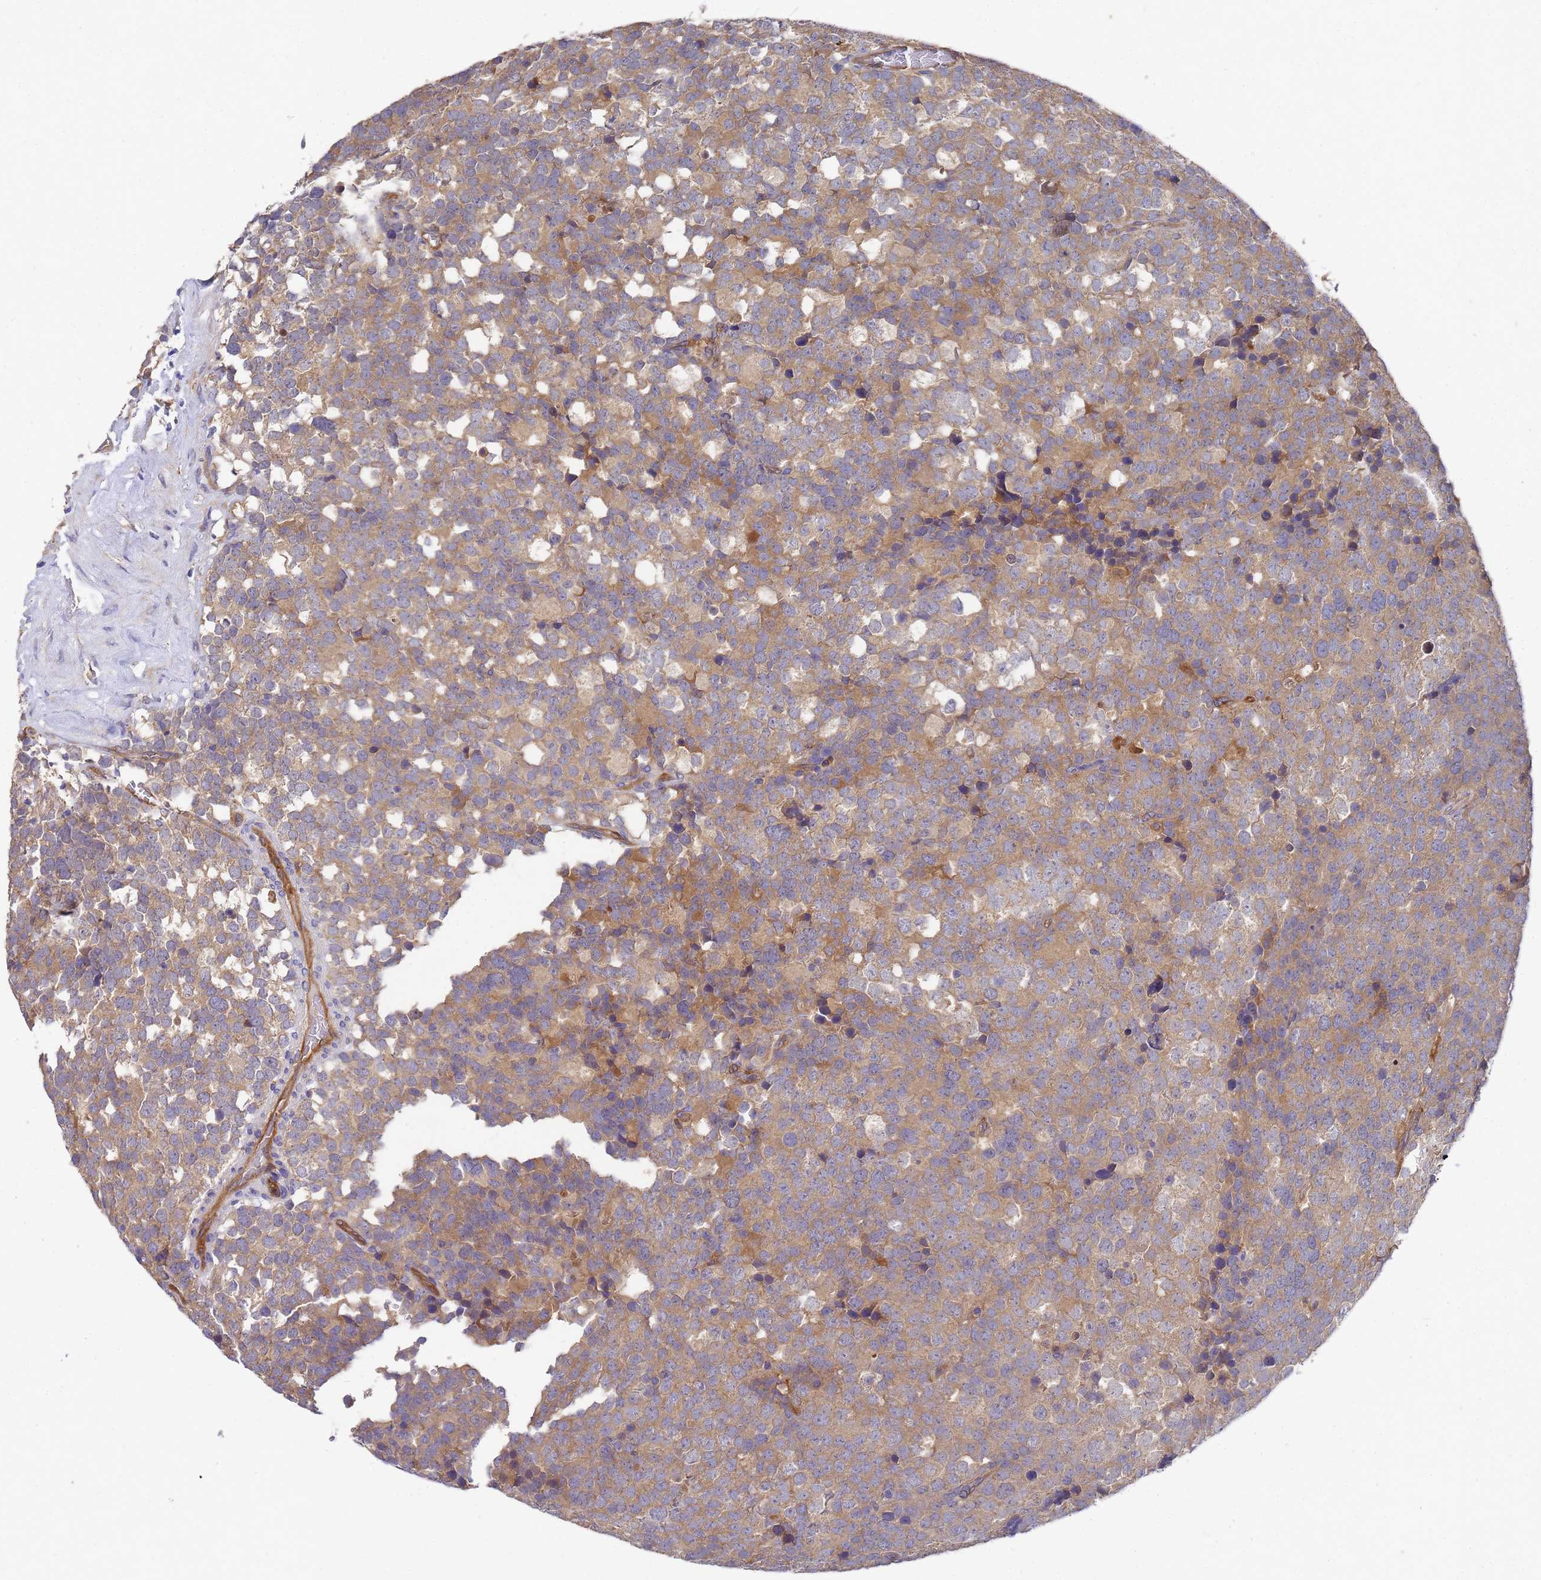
{"staining": {"intensity": "moderate", "quantity": "25%-75%", "location": "cytoplasmic/membranous"}, "tissue": "testis cancer", "cell_type": "Tumor cells", "image_type": "cancer", "snomed": [{"axis": "morphology", "description": "Seminoma, NOS"}, {"axis": "topography", "description": "Testis"}], "caption": "This is an image of IHC staining of seminoma (testis), which shows moderate positivity in the cytoplasmic/membranous of tumor cells.", "gene": "SLC35E2B", "patient": {"sex": "male", "age": 71}}